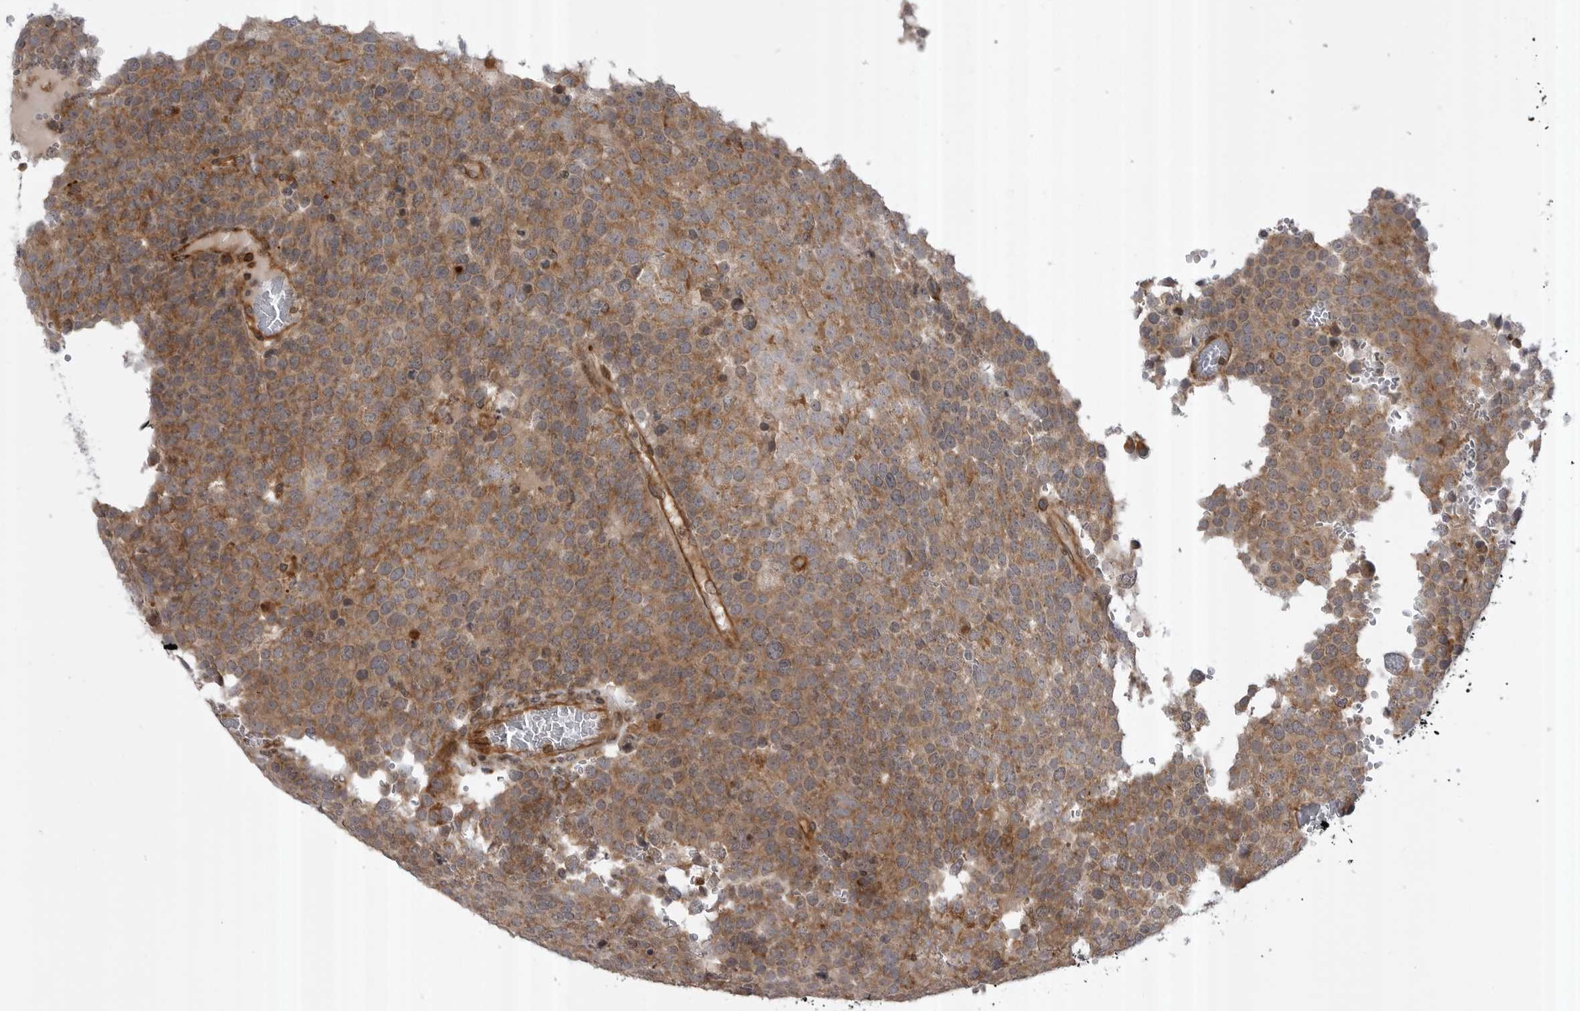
{"staining": {"intensity": "moderate", "quantity": ">75%", "location": "cytoplasmic/membranous"}, "tissue": "testis cancer", "cell_type": "Tumor cells", "image_type": "cancer", "snomed": [{"axis": "morphology", "description": "Seminoma, NOS"}, {"axis": "topography", "description": "Testis"}], "caption": "Testis cancer tissue reveals moderate cytoplasmic/membranous expression in approximately >75% of tumor cells", "gene": "ABL1", "patient": {"sex": "male", "age": 71}}